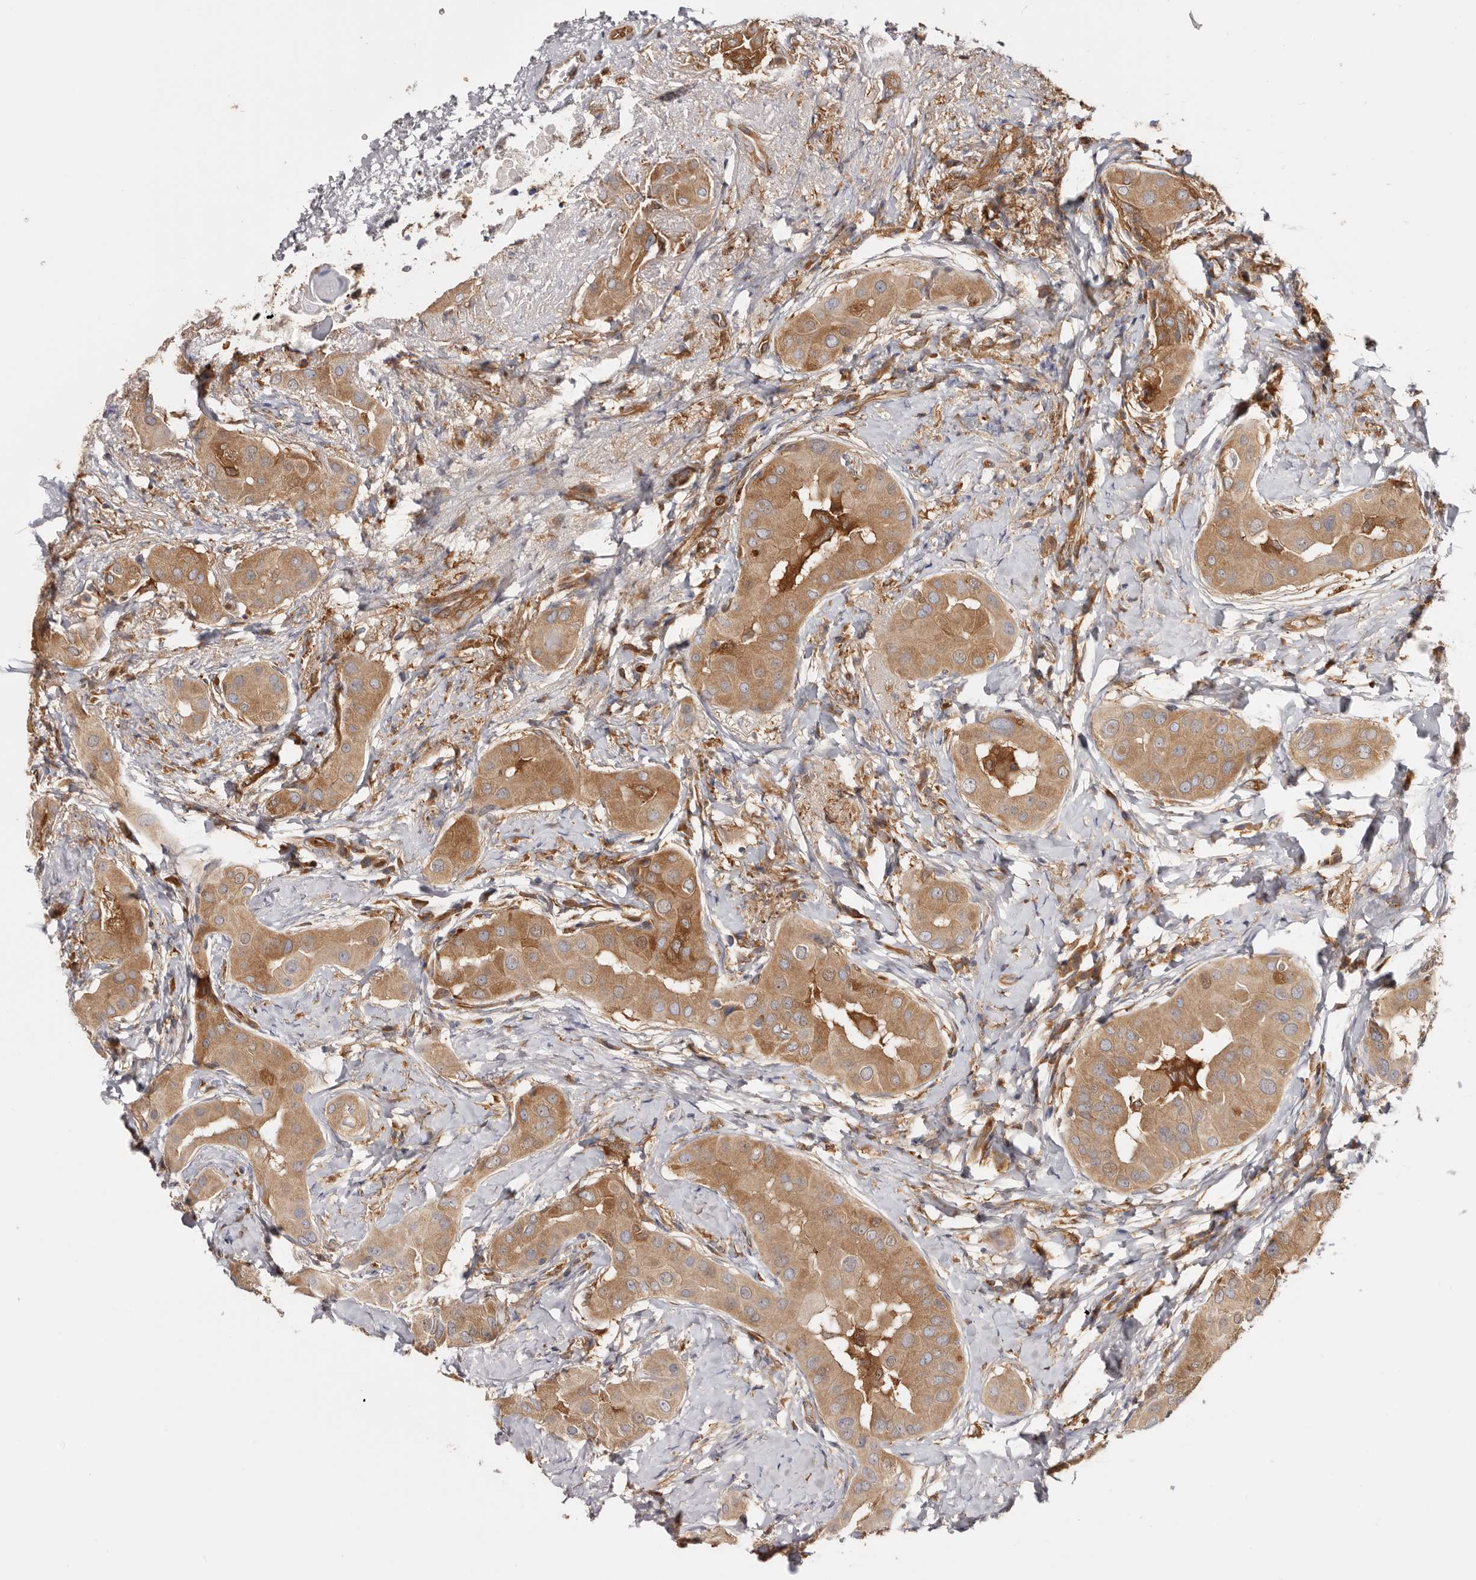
{"staining": {"intensity": "moderate", "quantity": ">75%", "location": "cytoplasmic/membranous"}, "tissue": "thyroid cancer", "cell_type": "Tumor cells", "image_type": "cancer", "snomed": [{"axis": "morphology", "description": "Papillary adenocarcinoma, NOS"}, {"axis": "topography", "description": "Thyroid gland"}], "caption": "A medium amount of moderate cytoplasmic/membranous positivity is appreciated in about >75% of tumor cells in papillary adenocarcinoma (thyroid) tissue. (DAB IHC, brown staining for protein, blue staining for nuclei).", "gene": "LAP3", "patient": {"sex": "male", "age": 33}}